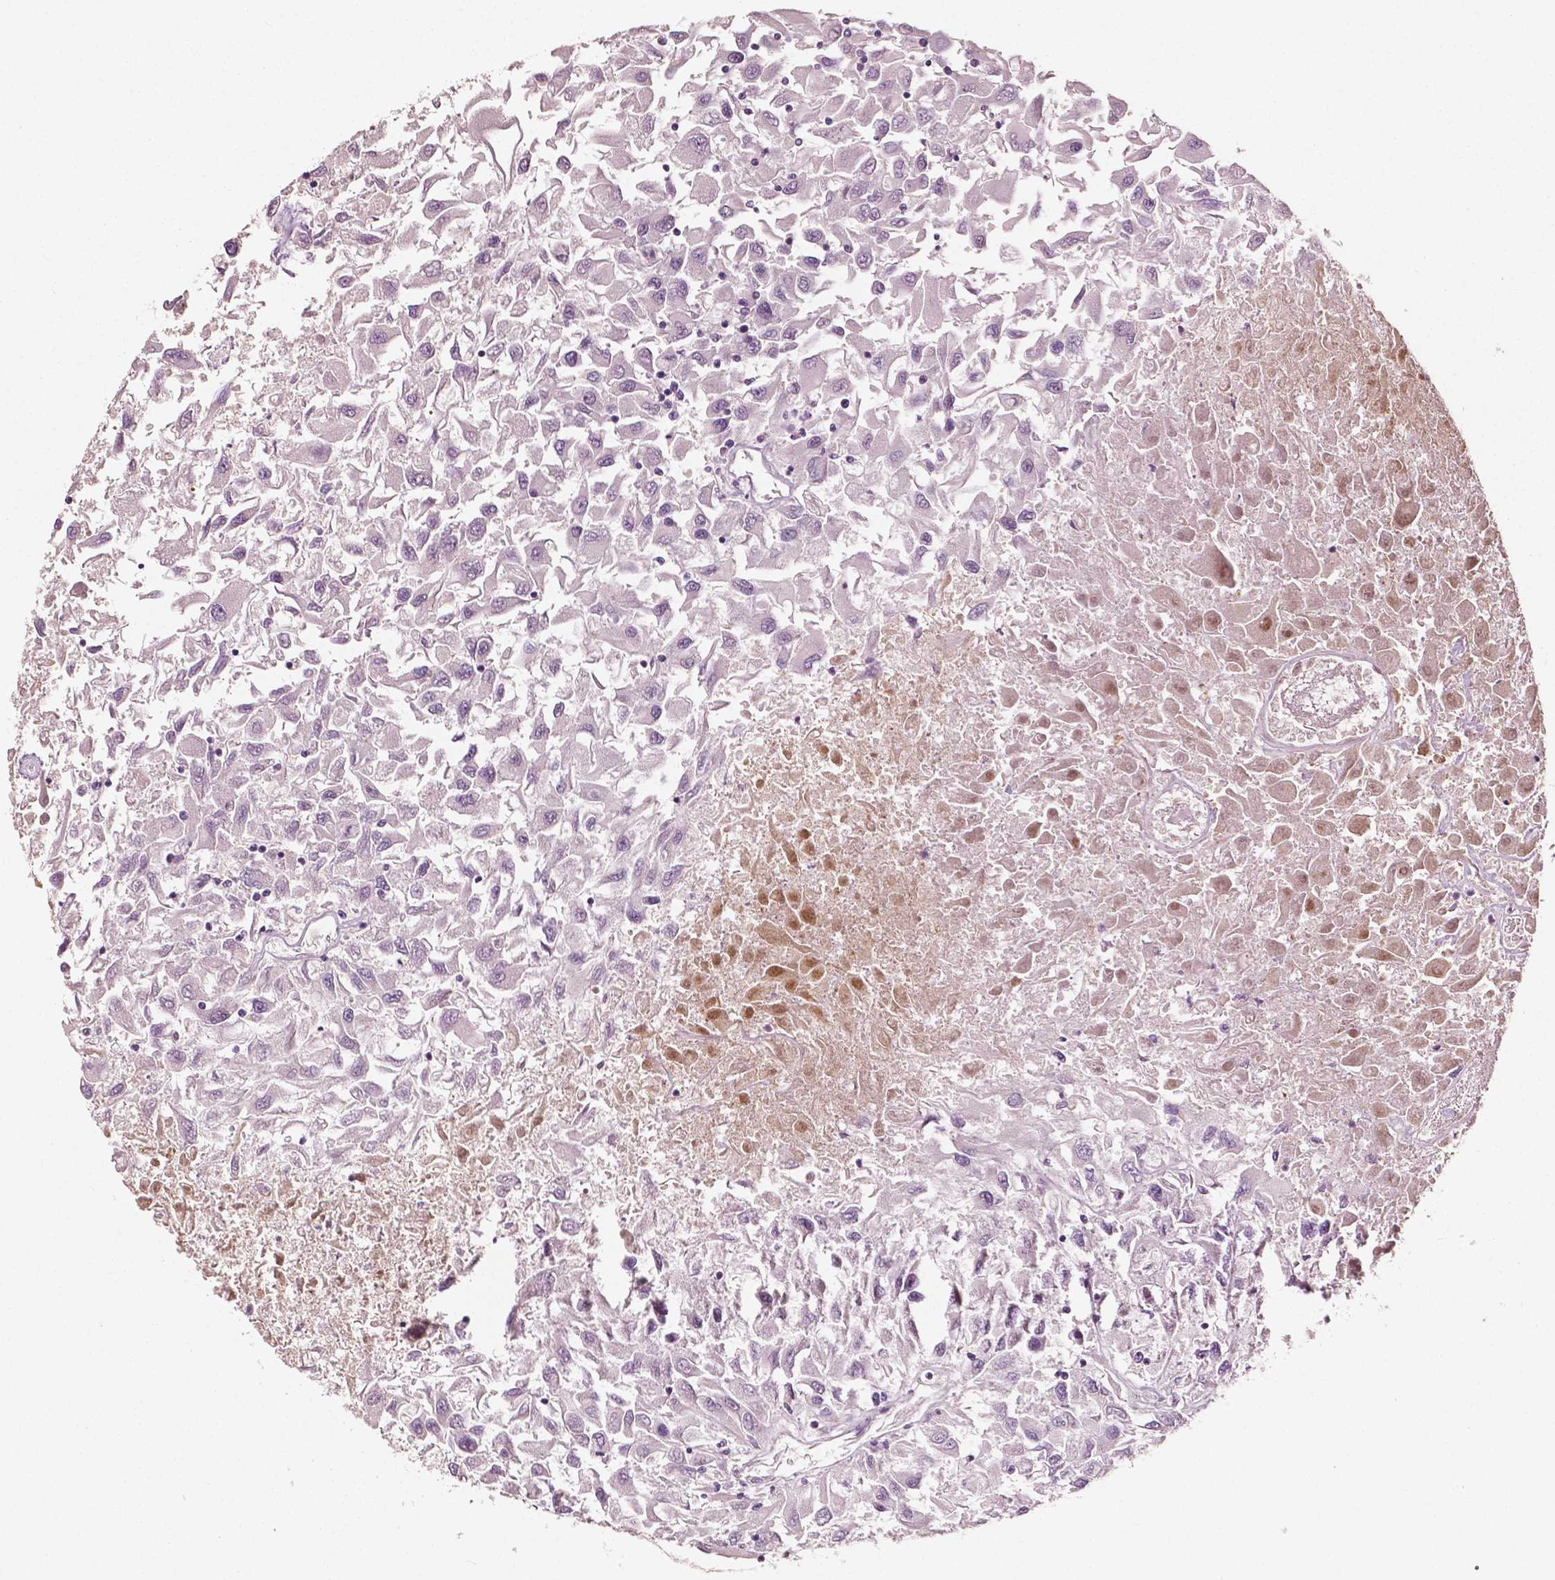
{"staining": {"intensity": "negative", "quantity": "none", "location": "none"}, "tissue": "renal cancer", "cell_type": "Tumor cells", "image_type": "cancer", "snomed": [{"axis": "morphology", "description": "Adenocarcinoma, NOS"}, {"axis": "topography", "description": "Kidney"}], "caption": "Immunohistochemical staining of renal cancer shows no significant positivity in tumor cells.", "gene": "APOA4", "patient": {"sex": "female", "age": 76}}